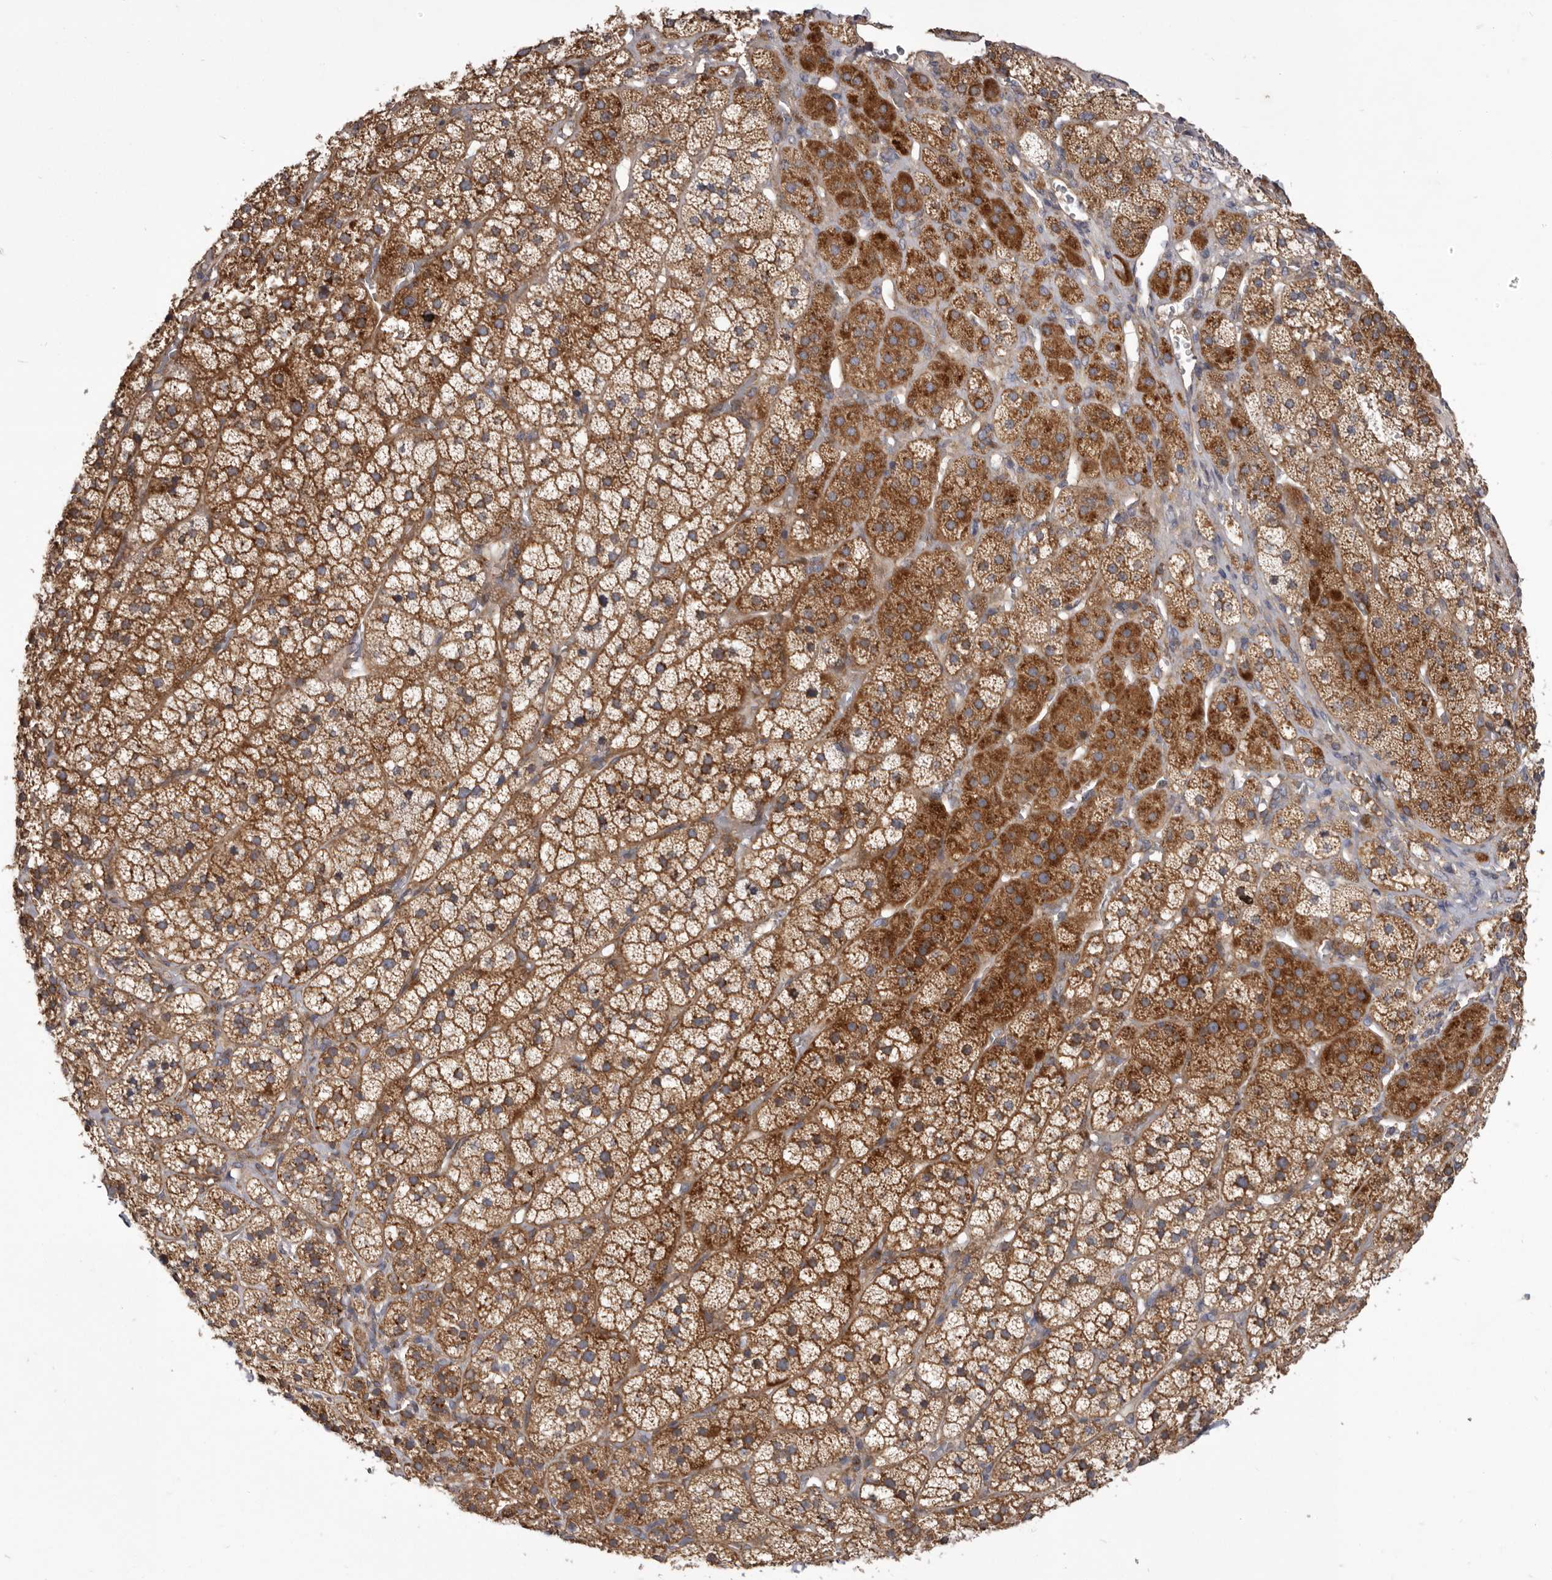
{"staining": {"intensity": "strong", "quantity": "25%-75%", "location": "cytoplasmic/membranous"}, "tissue": "adrenal gland", "cell_type": "Glandular cells", "image_type": "normal", "snomed": [{"axis": "morphology", "description": "Normal tissue, NOS"}, {"axis": "topography", "description": "Adrenal gland"}], "caption": "Immunohistochemical staining of unremarkable human adrenal gland exhibits strong cytoplasmic/membranous protein expression in about 25%-75% of glandular cells.", "gene": "VPS45", "patient": {"sex": "female", "age": 44}}